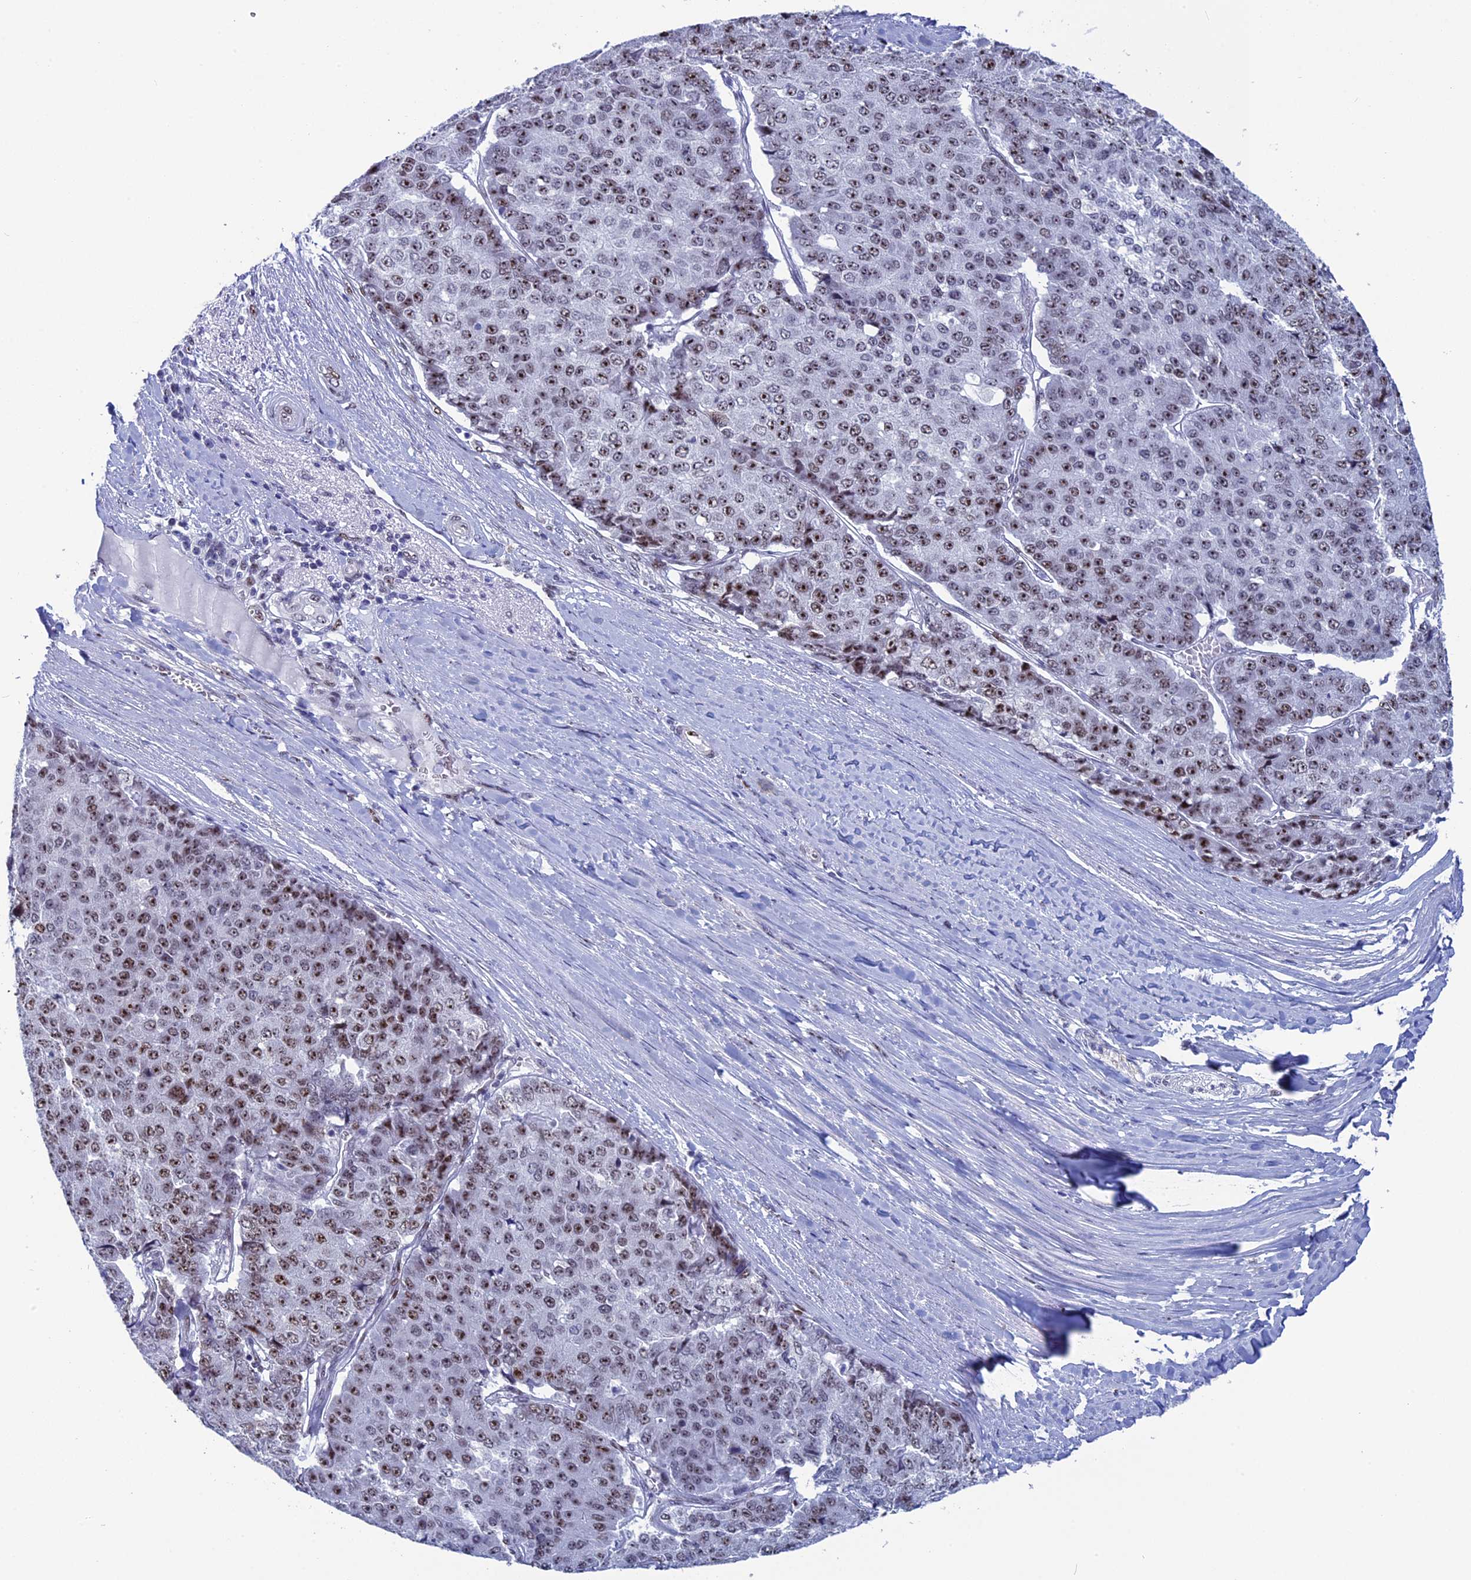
{"staining": {"intensity": "moderate", "quantity": ">75%", "location": "nuclear"}, "tissue": "pancreatic cancer", "cell_type": "Tumor cells", "image_type": "cancer", "snomed": [{"axis": "morphology", "description": "Adenocarcinoma, NOS"}, {"axis": "topography", "description": "Pancreas"}], "caption": "Pancreatic cancer stained with a protein marker shows moderate staining in tumor cells.", "gene": "CCDC86", "patient": {"sex": "male", "age": 50}}